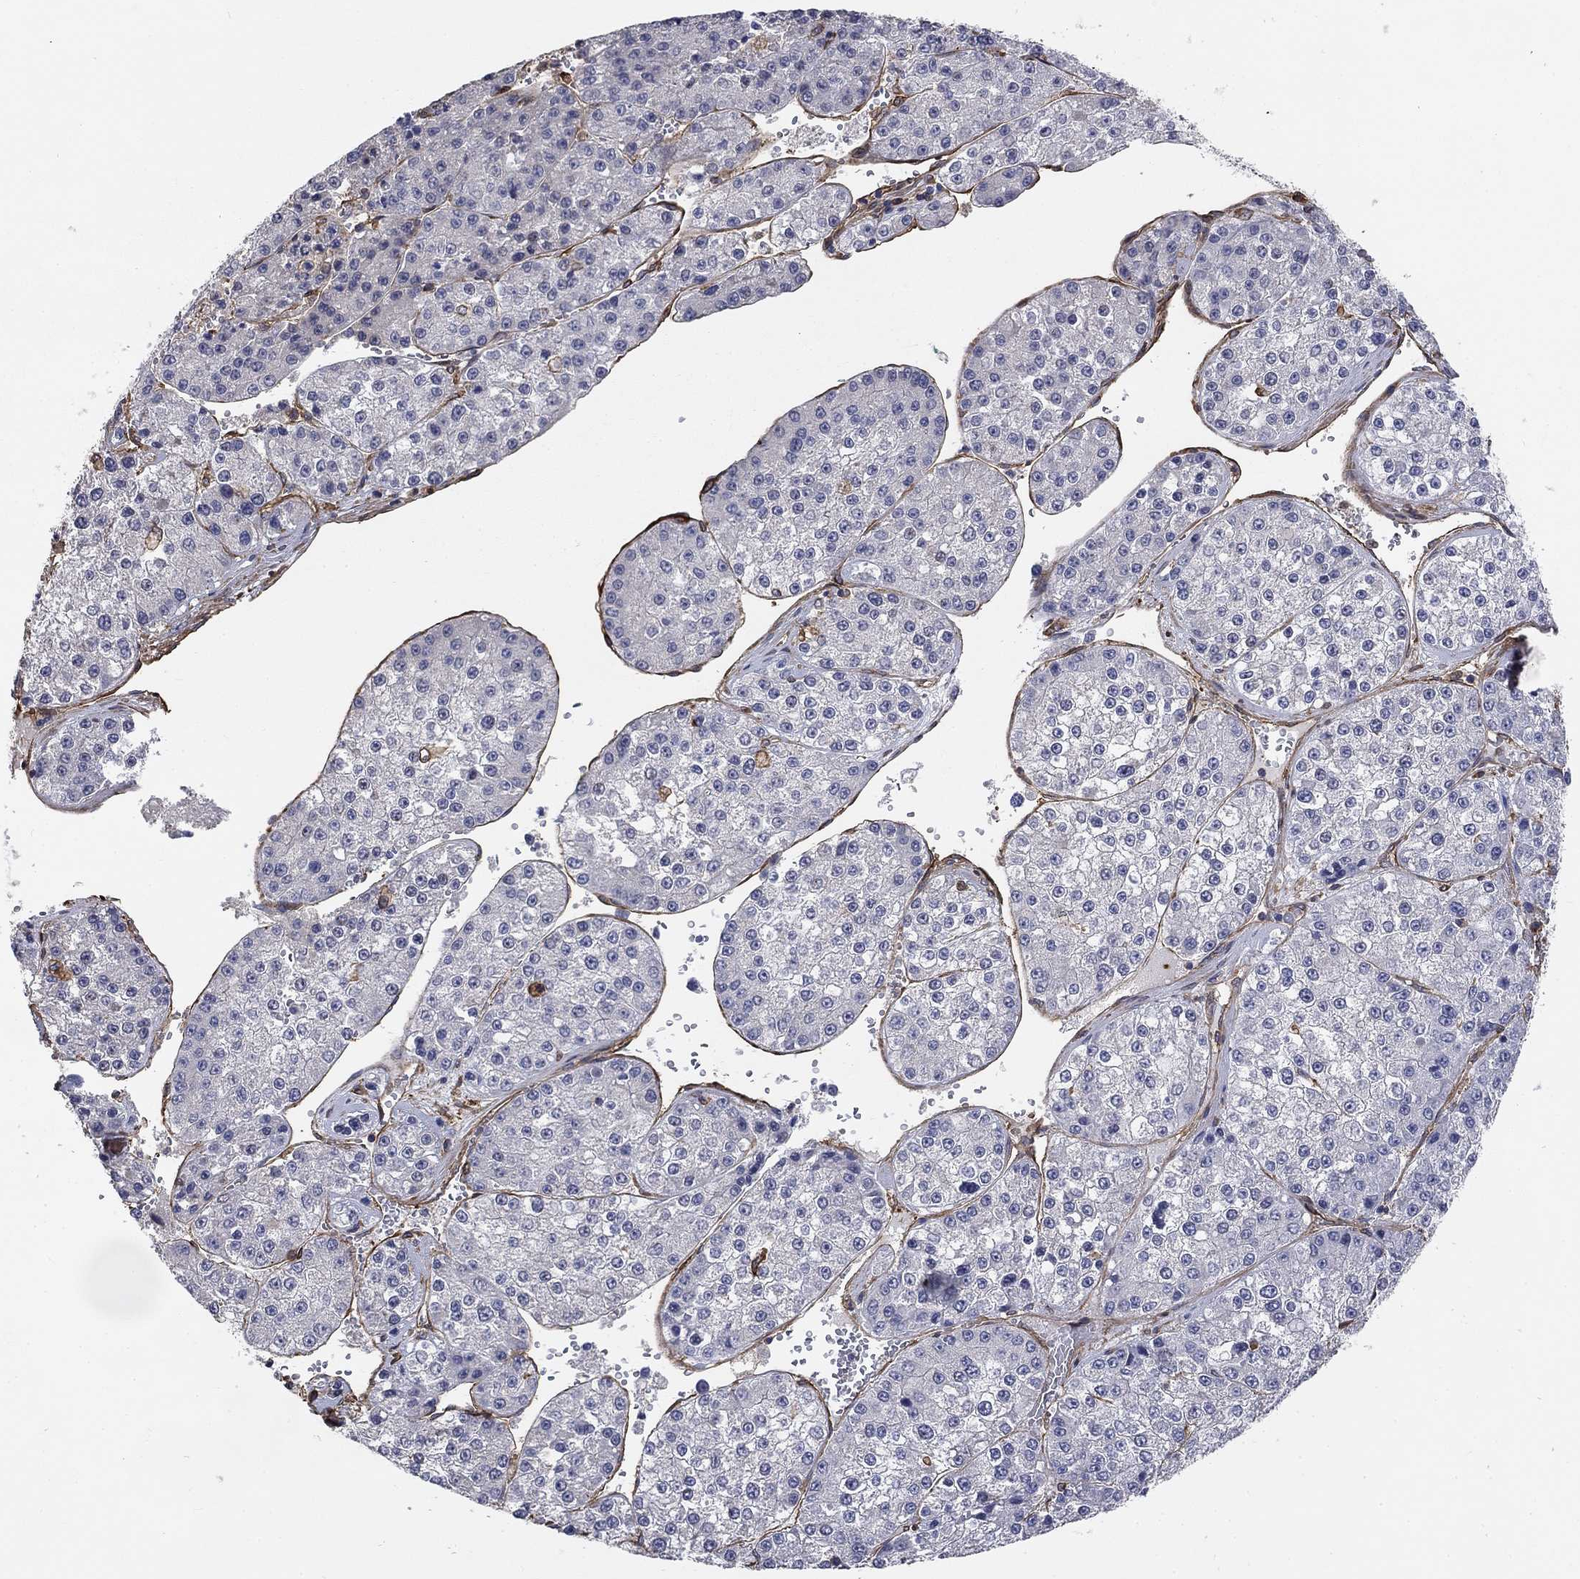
{"staining": {"intensity": "negative", "quantity": "none", "location": "none"}, "tissue": "liver cancer", "cell_type": "Tumor cells", "image_type": "cancer", "snomed": [{"axis": "morphology", "description": "Carcinoma, Hepatocellular, NOS"}, {"axis": "topography", "description": "Liver"}], "caption": "High power microscopy histopathology image of an IHC histopathology image of liver hepatocellular carcinoma, revealing no significant expression in tumor cells. The staining is performed using DAB brown chromogen with nuclei counter-stained in using hematoxylin.", "gene": "DPYSL2", "patient": {"sex": "female", "age": 73}}